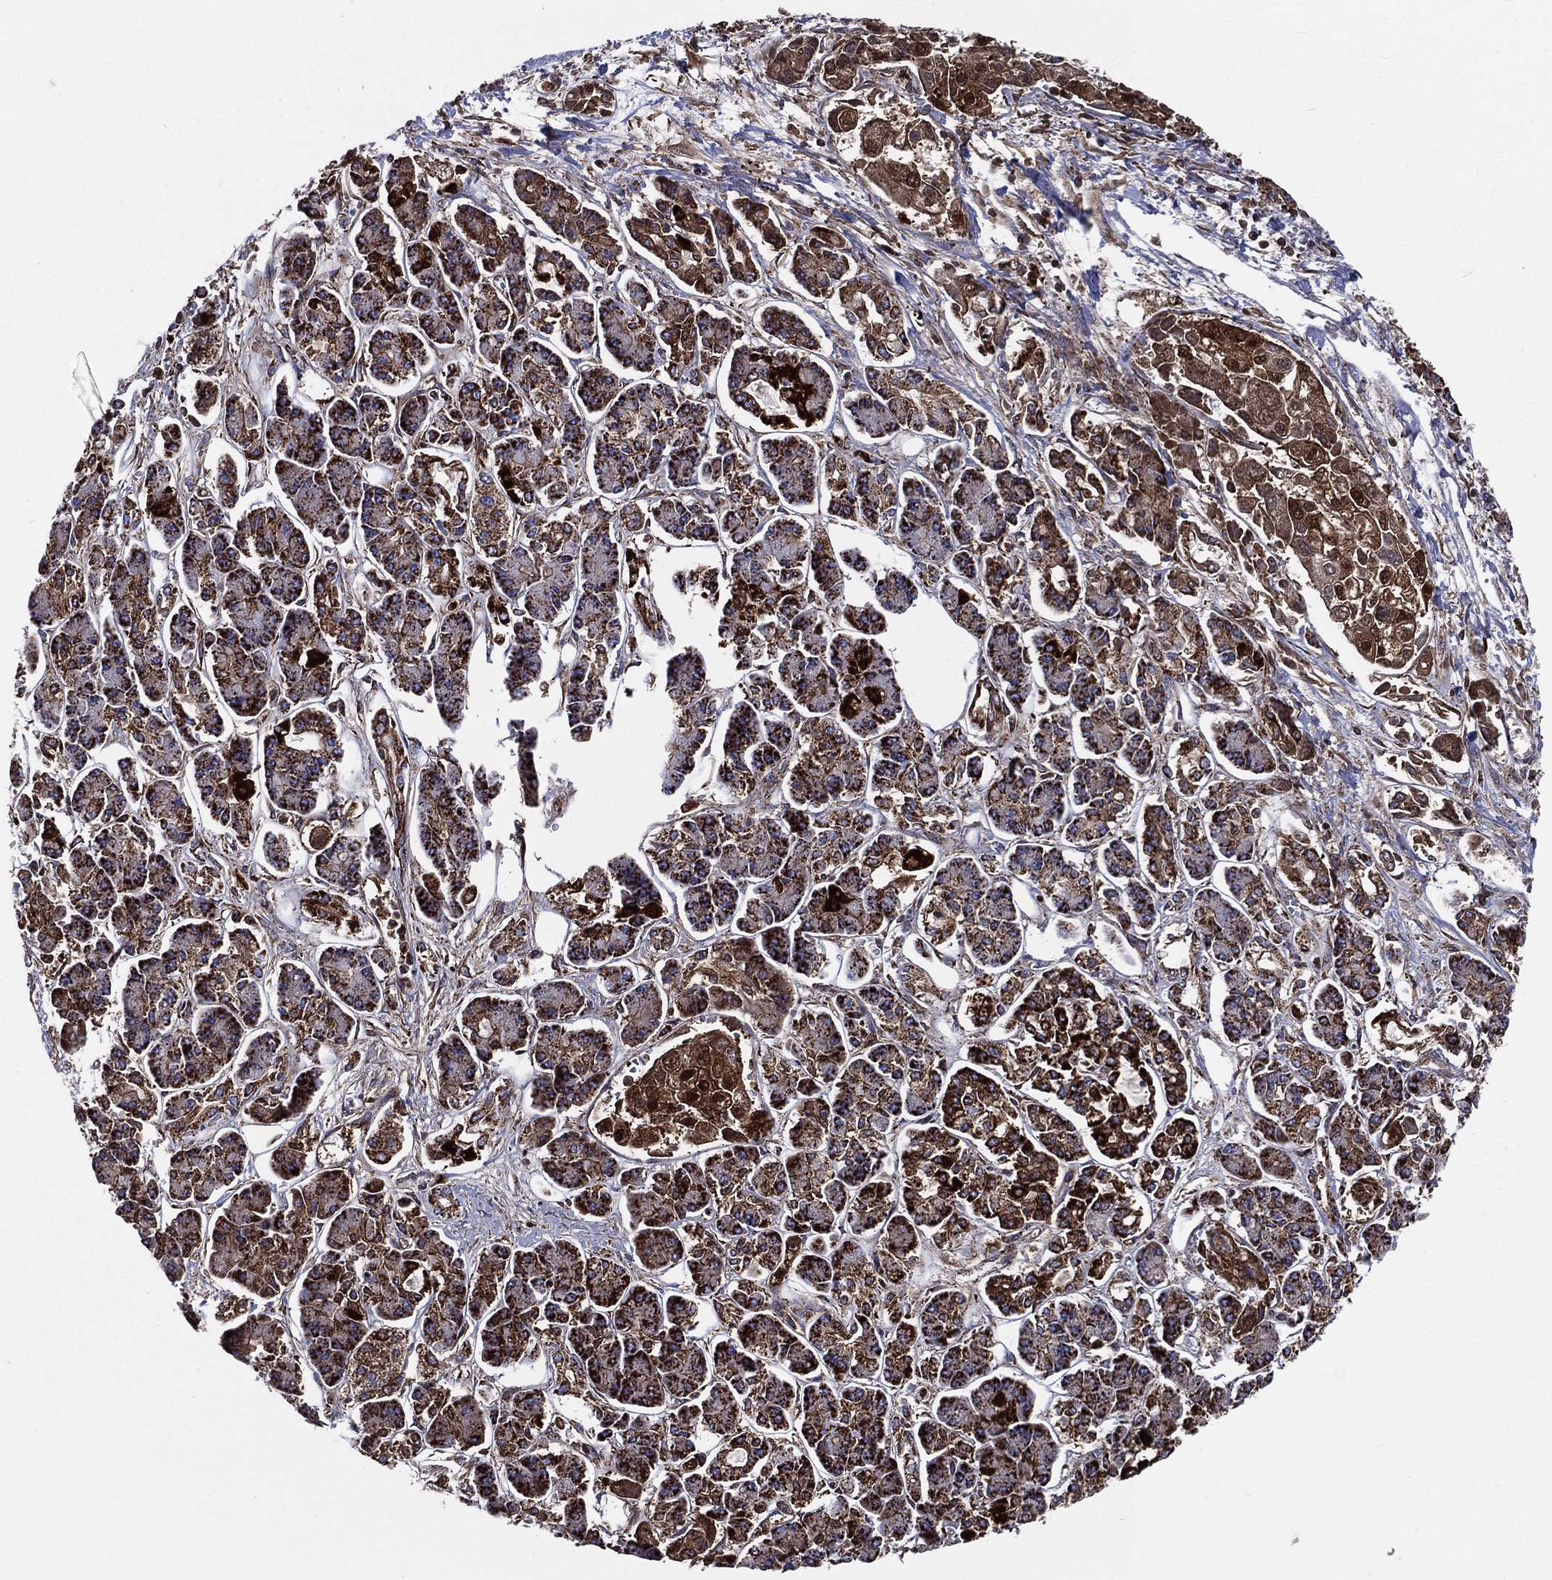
{"staining": {"intensity": "strong", "quantity": ">75%", "location": "cytoplasmic/membranous"}, "tissue": "pancreatic cancer", "cell_type": "Tumor cells", "image_type": "cancer", "snomed": [{"axis": "morphology", "description": "Adenocarcinoma, NOS"}, {"axis": "topography", "description": "Pancreas"}], "caption": "Protein staining by IHC shows strong cytoplasmic/membranous positivity in approximately >75% of tumor cells in pancreatic cancer.", "gene": "ANKRD37", "patient": {"sex": "male", "age": 85}}